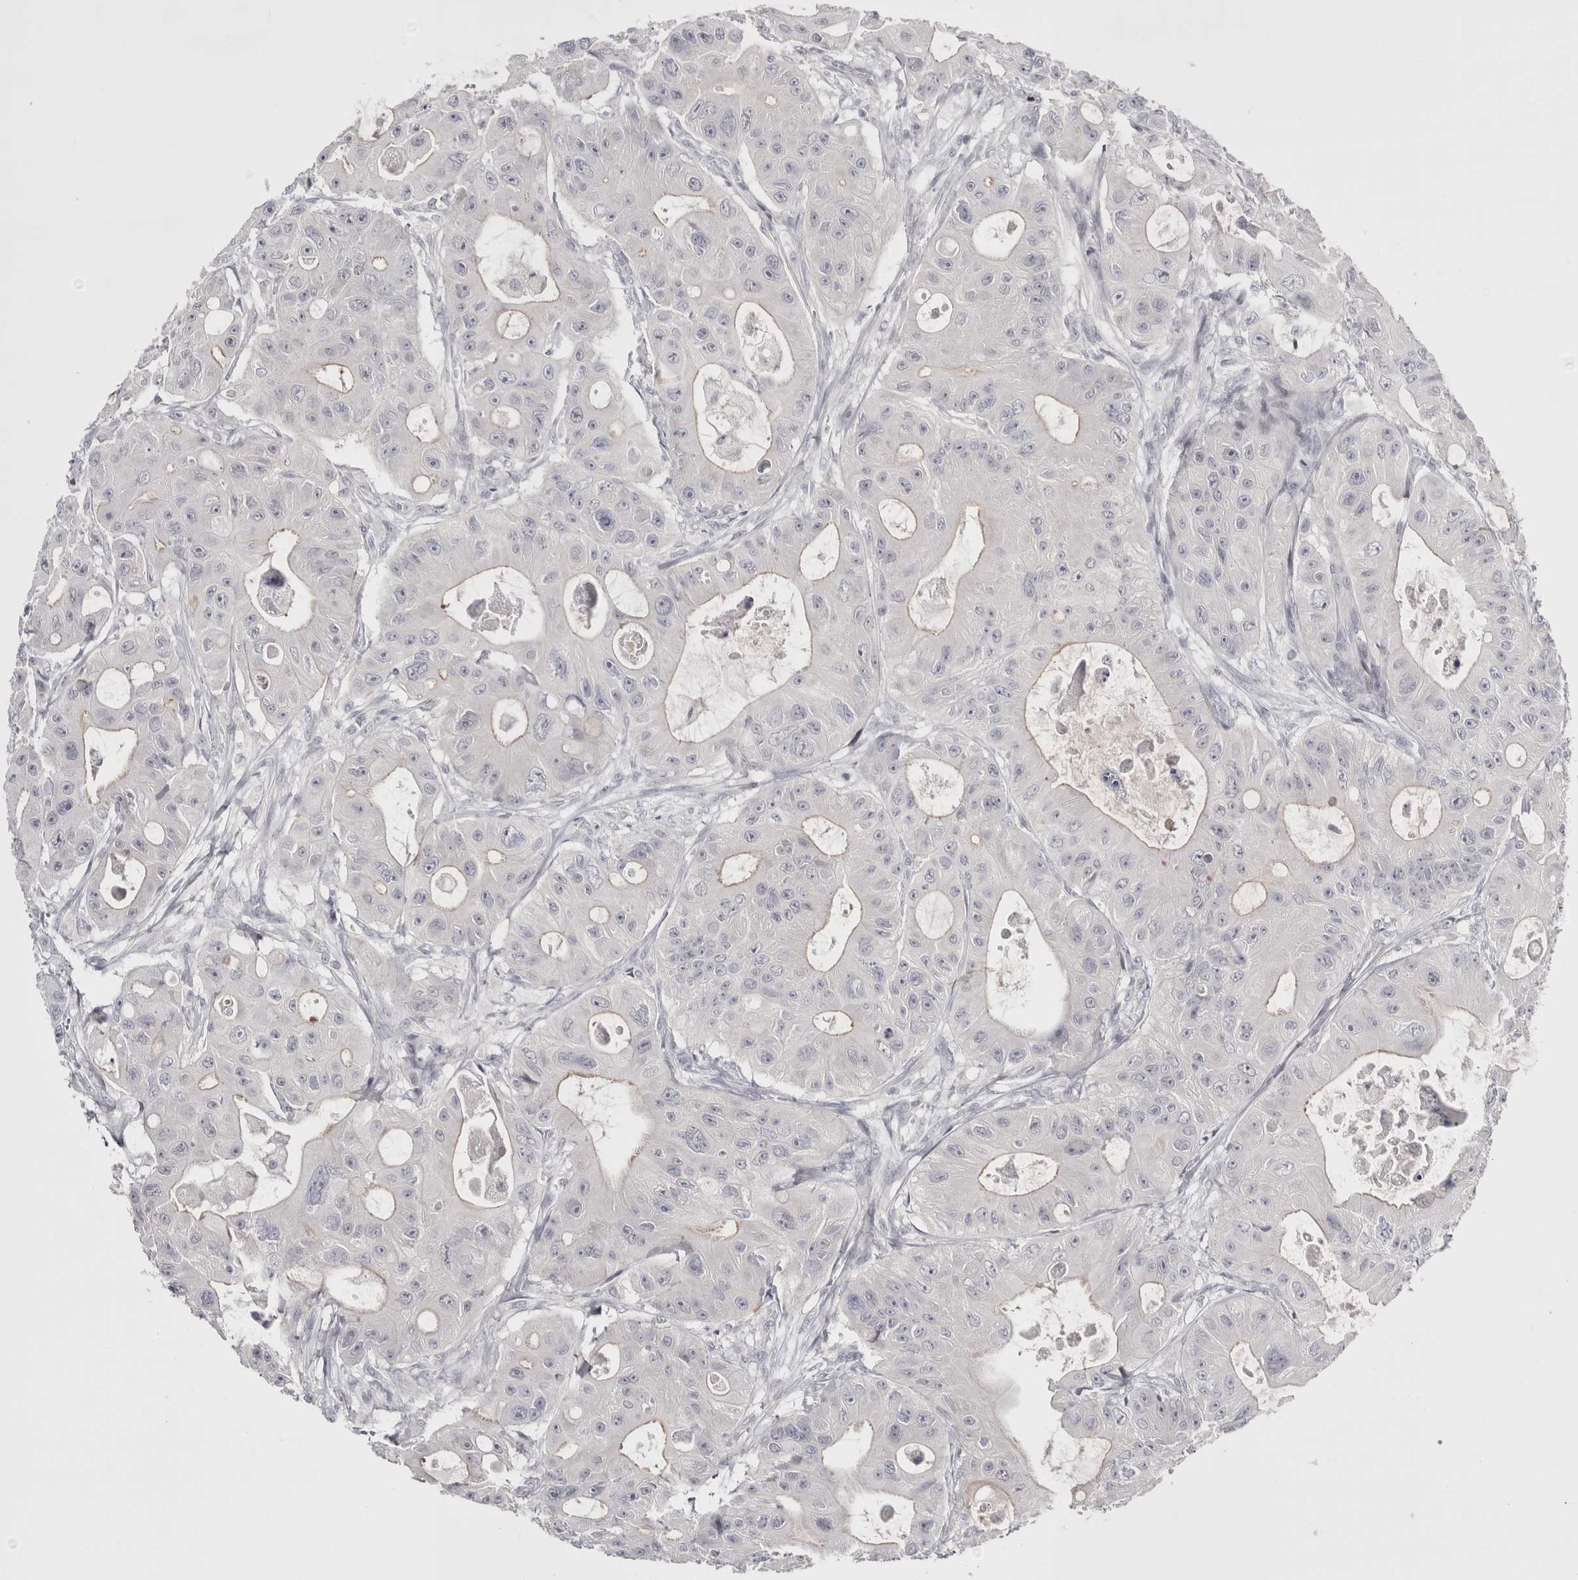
{"staining": {"intensity": "negative", "quantity": "none", "location": "none"}, "tissue": "colorectal cancer", "cell_type": "Tumor cells", "image_type": "cancer", "snomed": [{"axis": "morphology", "description": "Adenocarcinoma, NOS"}, {"axis": "topography", "description": "Colon"}], "caption": "This is a histopathology image of IHC staining of colorectal adenocarcinoma, which shows no expression in tumor cells.", "gene": "FNDC8", "patient": {"sex": "female", "age": 46}}